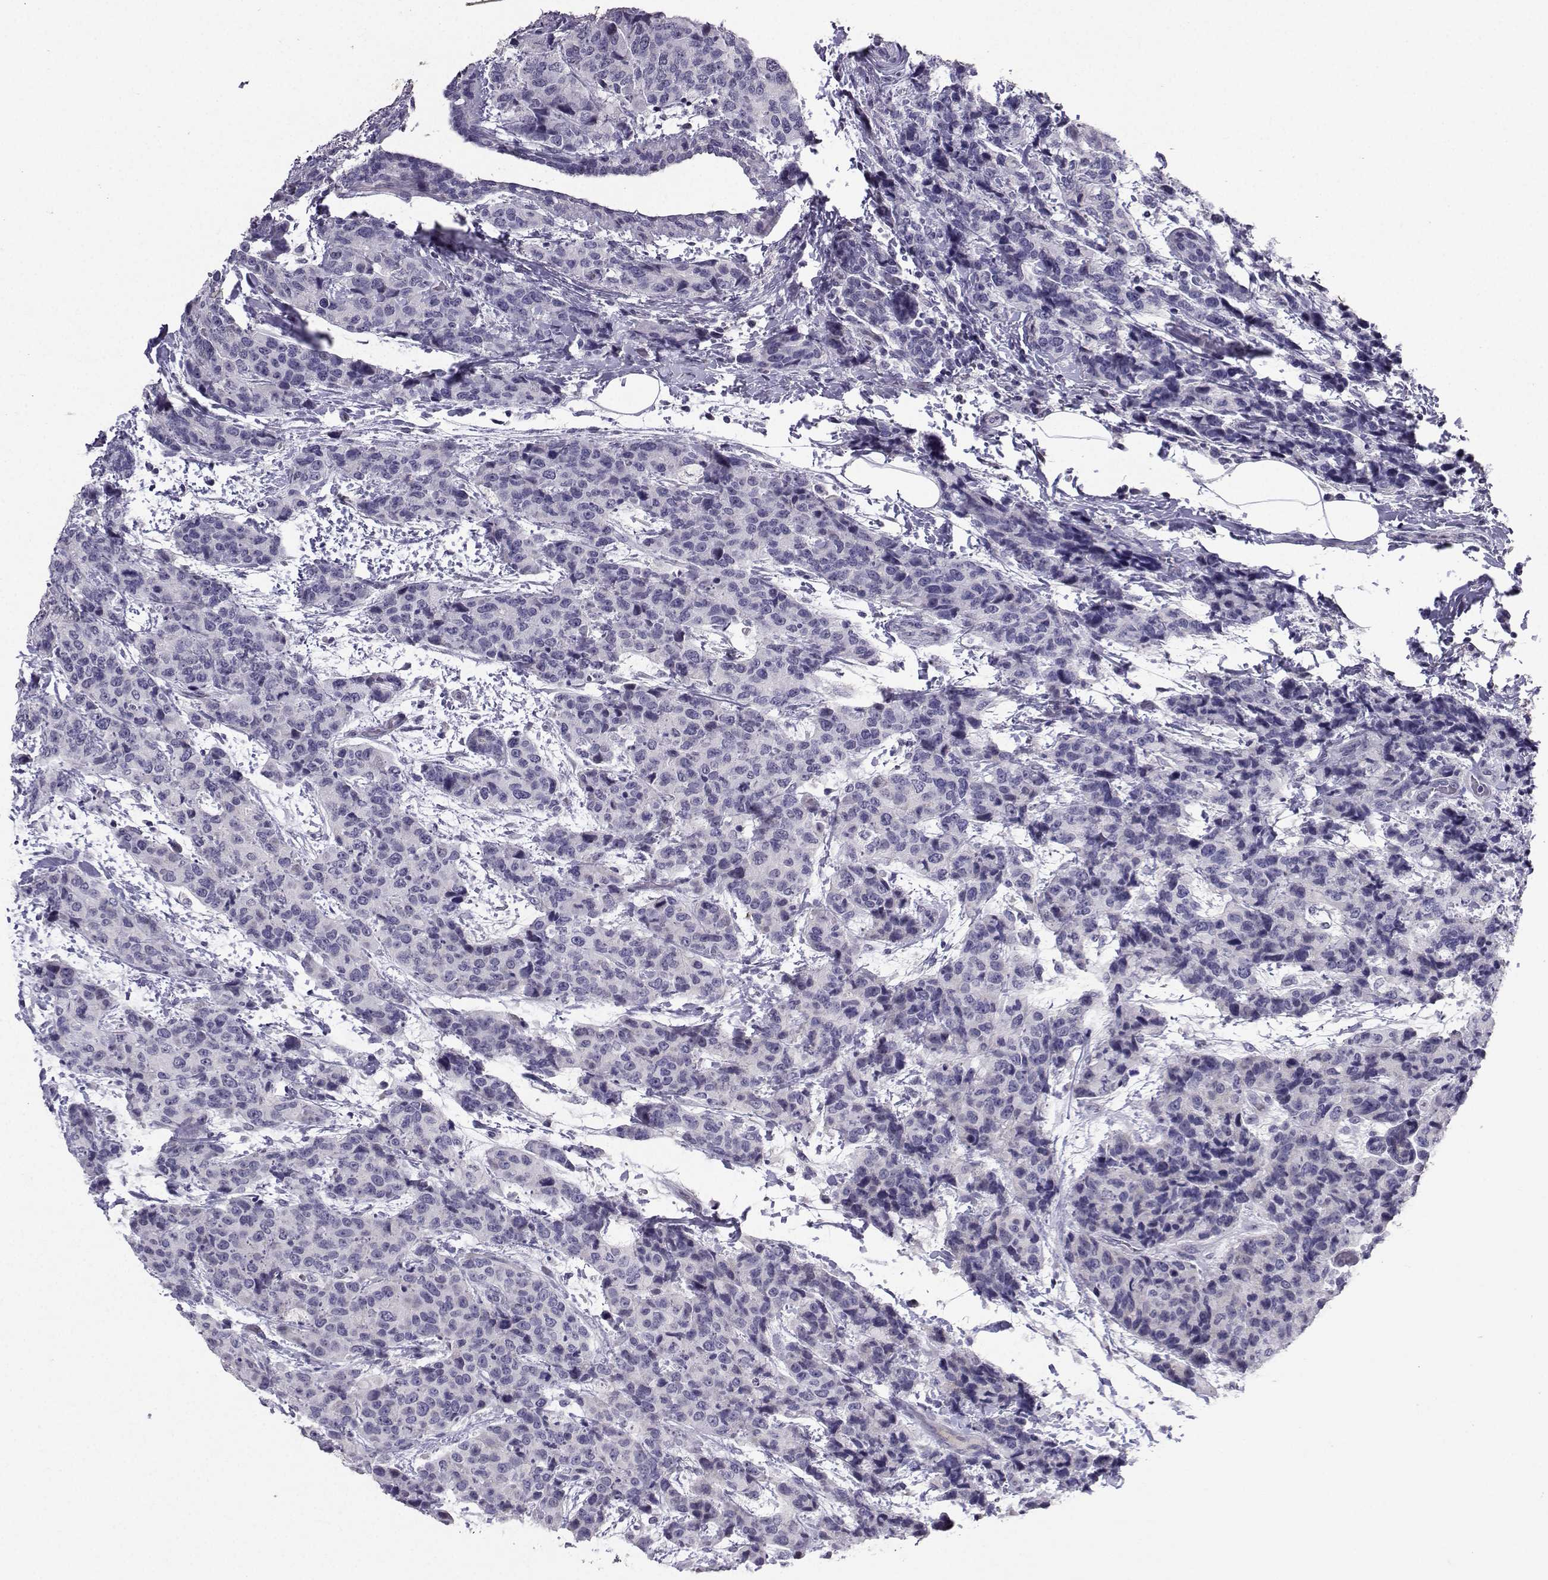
{"staining": {"intensity": "negative", "quantity": "none", "location": "none"}, "tissue": "breast cancer", "cell_type": "Tumor cells", "image_type": "cancer", "snomed": [{"axis": "morphology", "description": "Lobular carcinoma"}, {"axis": "topography", "description": "Breast"}], "caption": "DAB immunohistochemical staining of breast cancer (lobular carcinoma) demonstrates no significant positivity in tumor cells.", "gene": "CARTPT", "patient": {"sex": "female", "age": 59}}